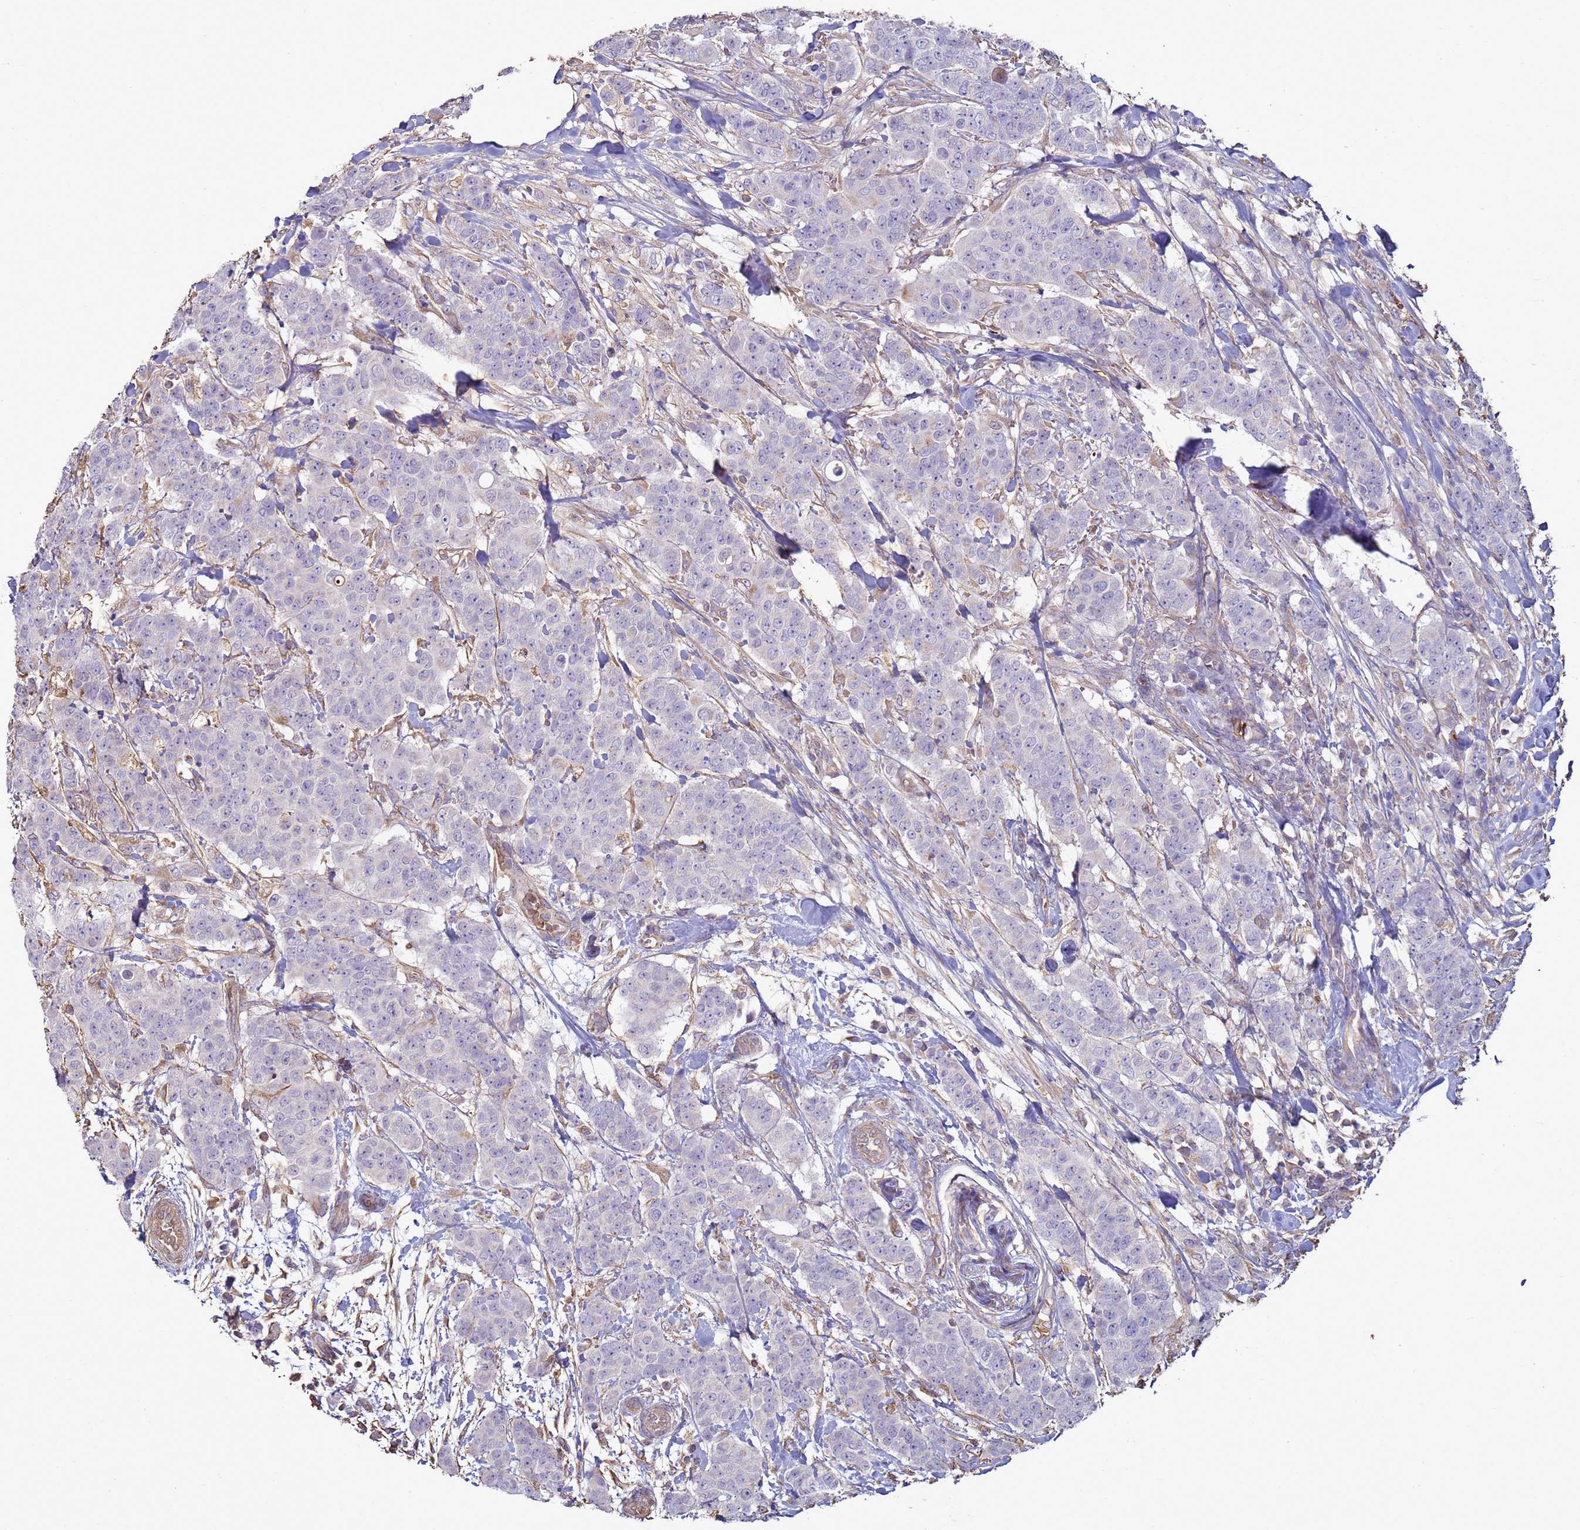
{"staining": {"intensity": "negative", "quantity": "none", "location": "none"}, "tissue": "breast cancer", "cell_type": "Tumor cells", "image_type": "cancer", "snomed": [{"axis": "morphology", "description": "Duct carcinoma"}, {"axis": "topography", "description": "Breast"}], "caption": "Immunohistochemistry histopathology image of neoplastic tissue: breast cancer stained with DAB exhibits no significant protein staining in tumor cells.", "gene": "SGIP1", "patient": {"sex": "female", "age": 40}}